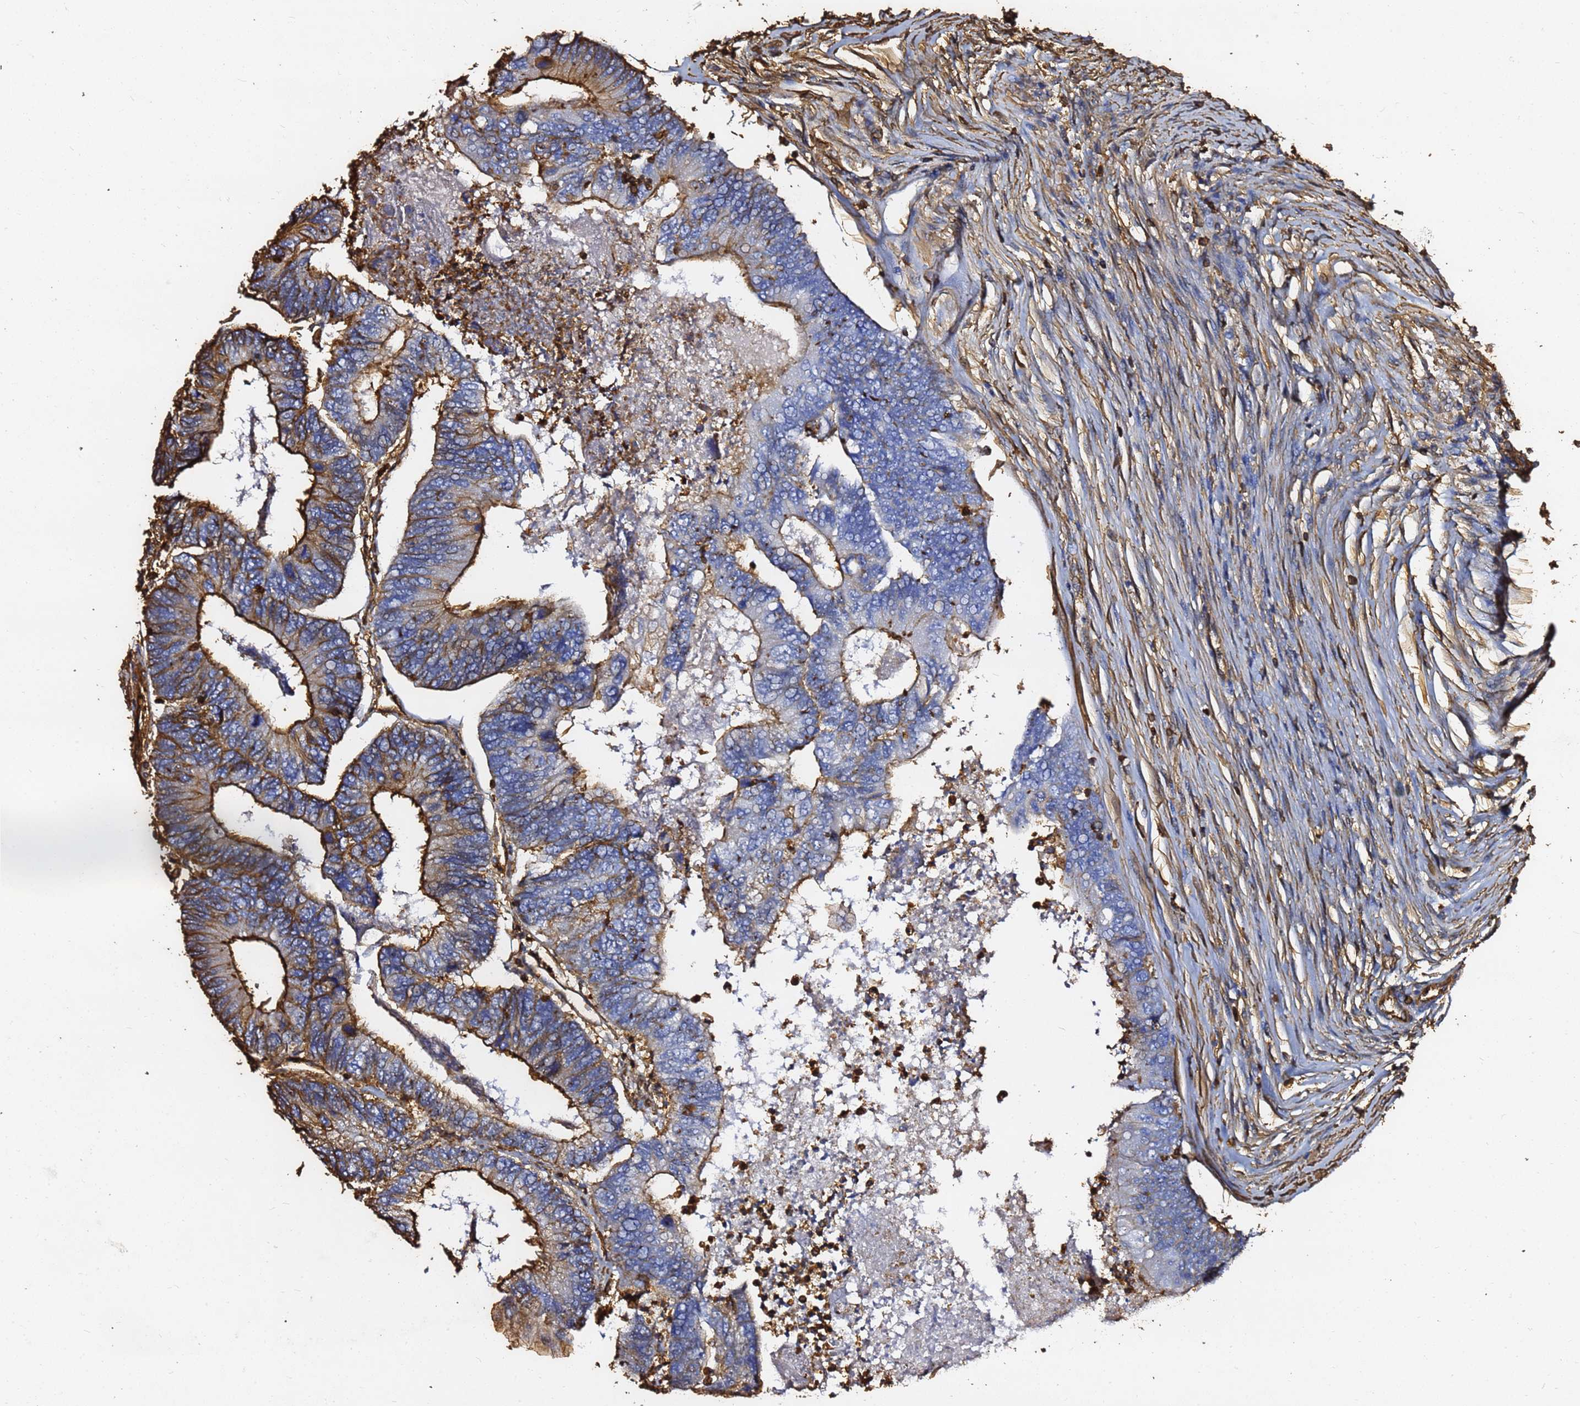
{"staining": {"intensity": "strong", "quantity": "25%-75%", "location": "cytoplasmic/membranous"}, "tissue": "colorectal cancer", "cell_type": "Tumor cells", "image_type": "cancer", "snomed": [{"axis": "morphology", "description": "Adenocarcinoma, NOS"}, {"axis": "topography", "description": "Colon"}], "caption": "Colorectal adenocarcinoma was stained to show a protein in brown. There is high levels of strong cytoplasmic/membranous staining in about 25%-75% of tumor cells.", "gene": "ACTB", "patient": {"sex": "female", "age": 67}}